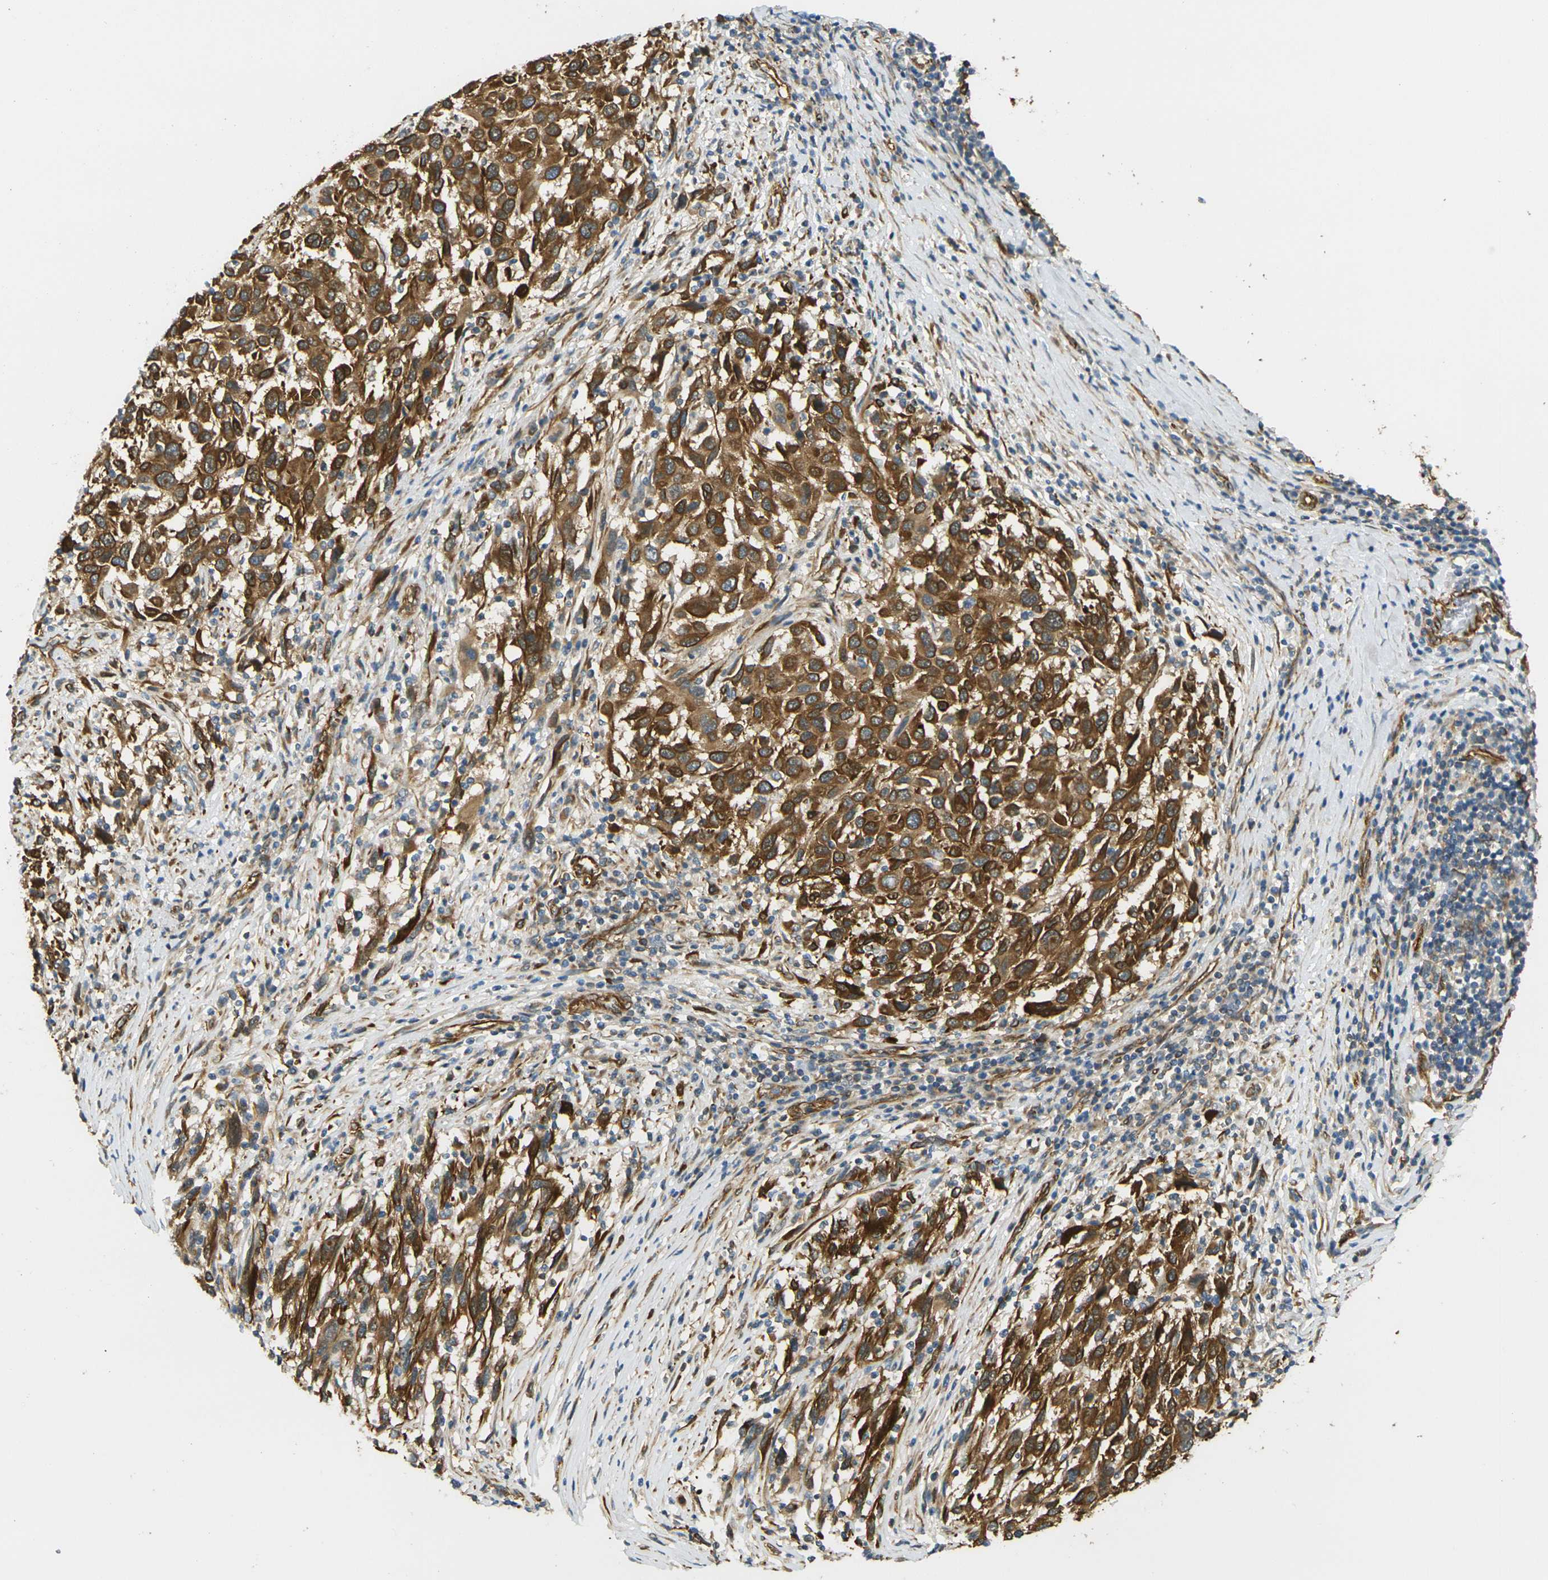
{"staining": {"intensity": "strong", "quantity": ">75%", "location": "cytoplasmic/membranous"}, "tissue": "melanoma", "cell_type": "Tumor cells", "image_type": "cancer", "snomed": [{"axis": "morphology", "description": "Malignant melanoma, Metastatic site"}, {"axis": "topography", "description": "Lymph node"}], "caption": "Strong cytoplasmic/membranous positivity for a protein is appreciated in about >75% of tumor cells of melanoma using immunohistochemistry.", "gene": "CYTH3", "patient": {"sex": "male", "age": 61}}